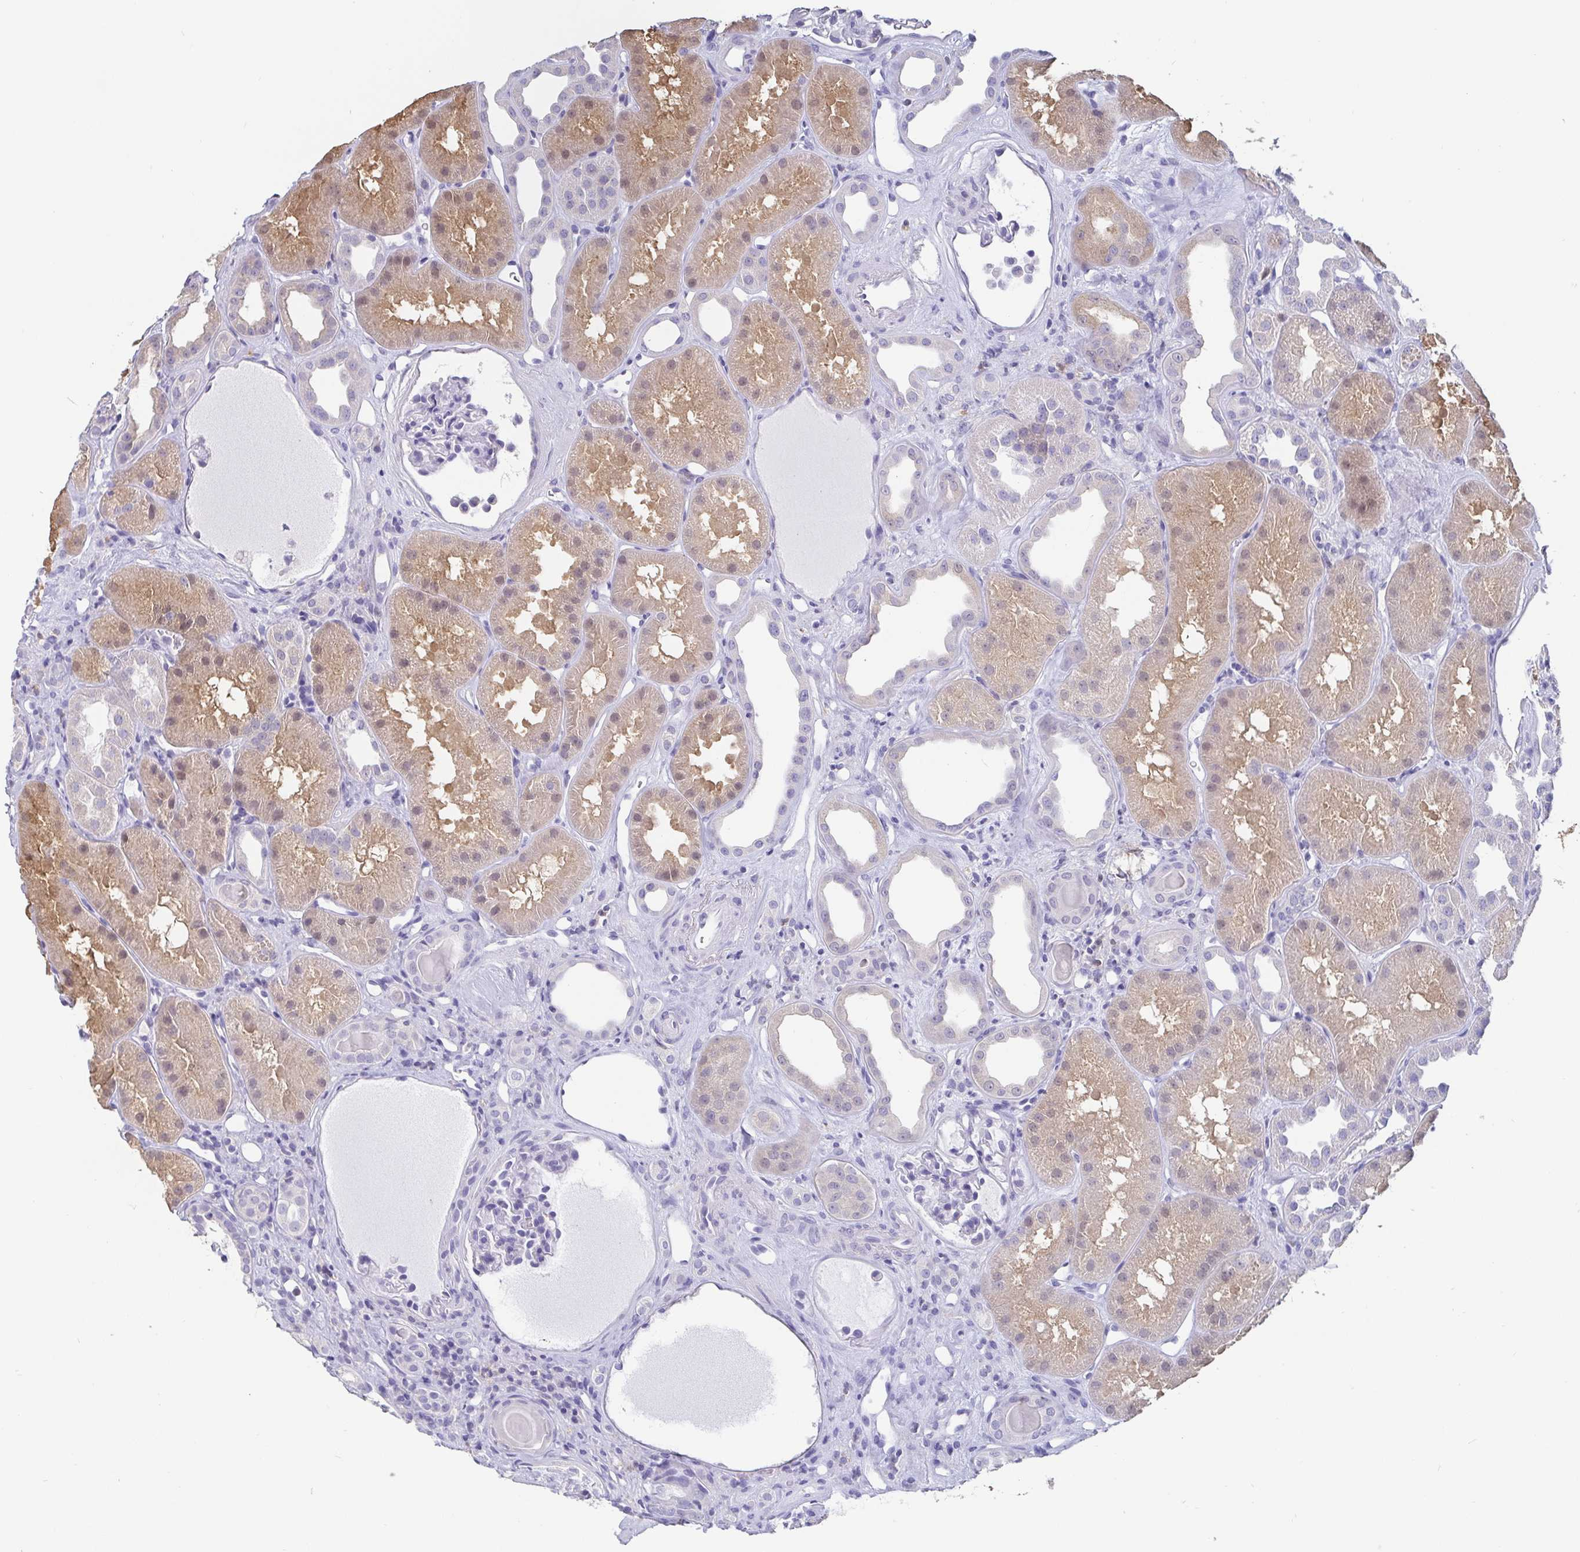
{"staining": {"intensity": "negative", "quantity": "none", "location": "none"}, "tissue": "kidney", "cell_type": "Cells in glomeruli", "image_type": "normal", "snomed": [{"axis": "morphology", "description": "Normal tissue, NOS"}, {"axis": "topography", "description": "Kidney"}], "caption": "This is an immunohistochemistry (IHC) photomicrograph of unremarkable human kidney. There is no expression in cells in glomeruli.", "gene": "IDH1", "patient": {"sex": "male", "age": 61}}